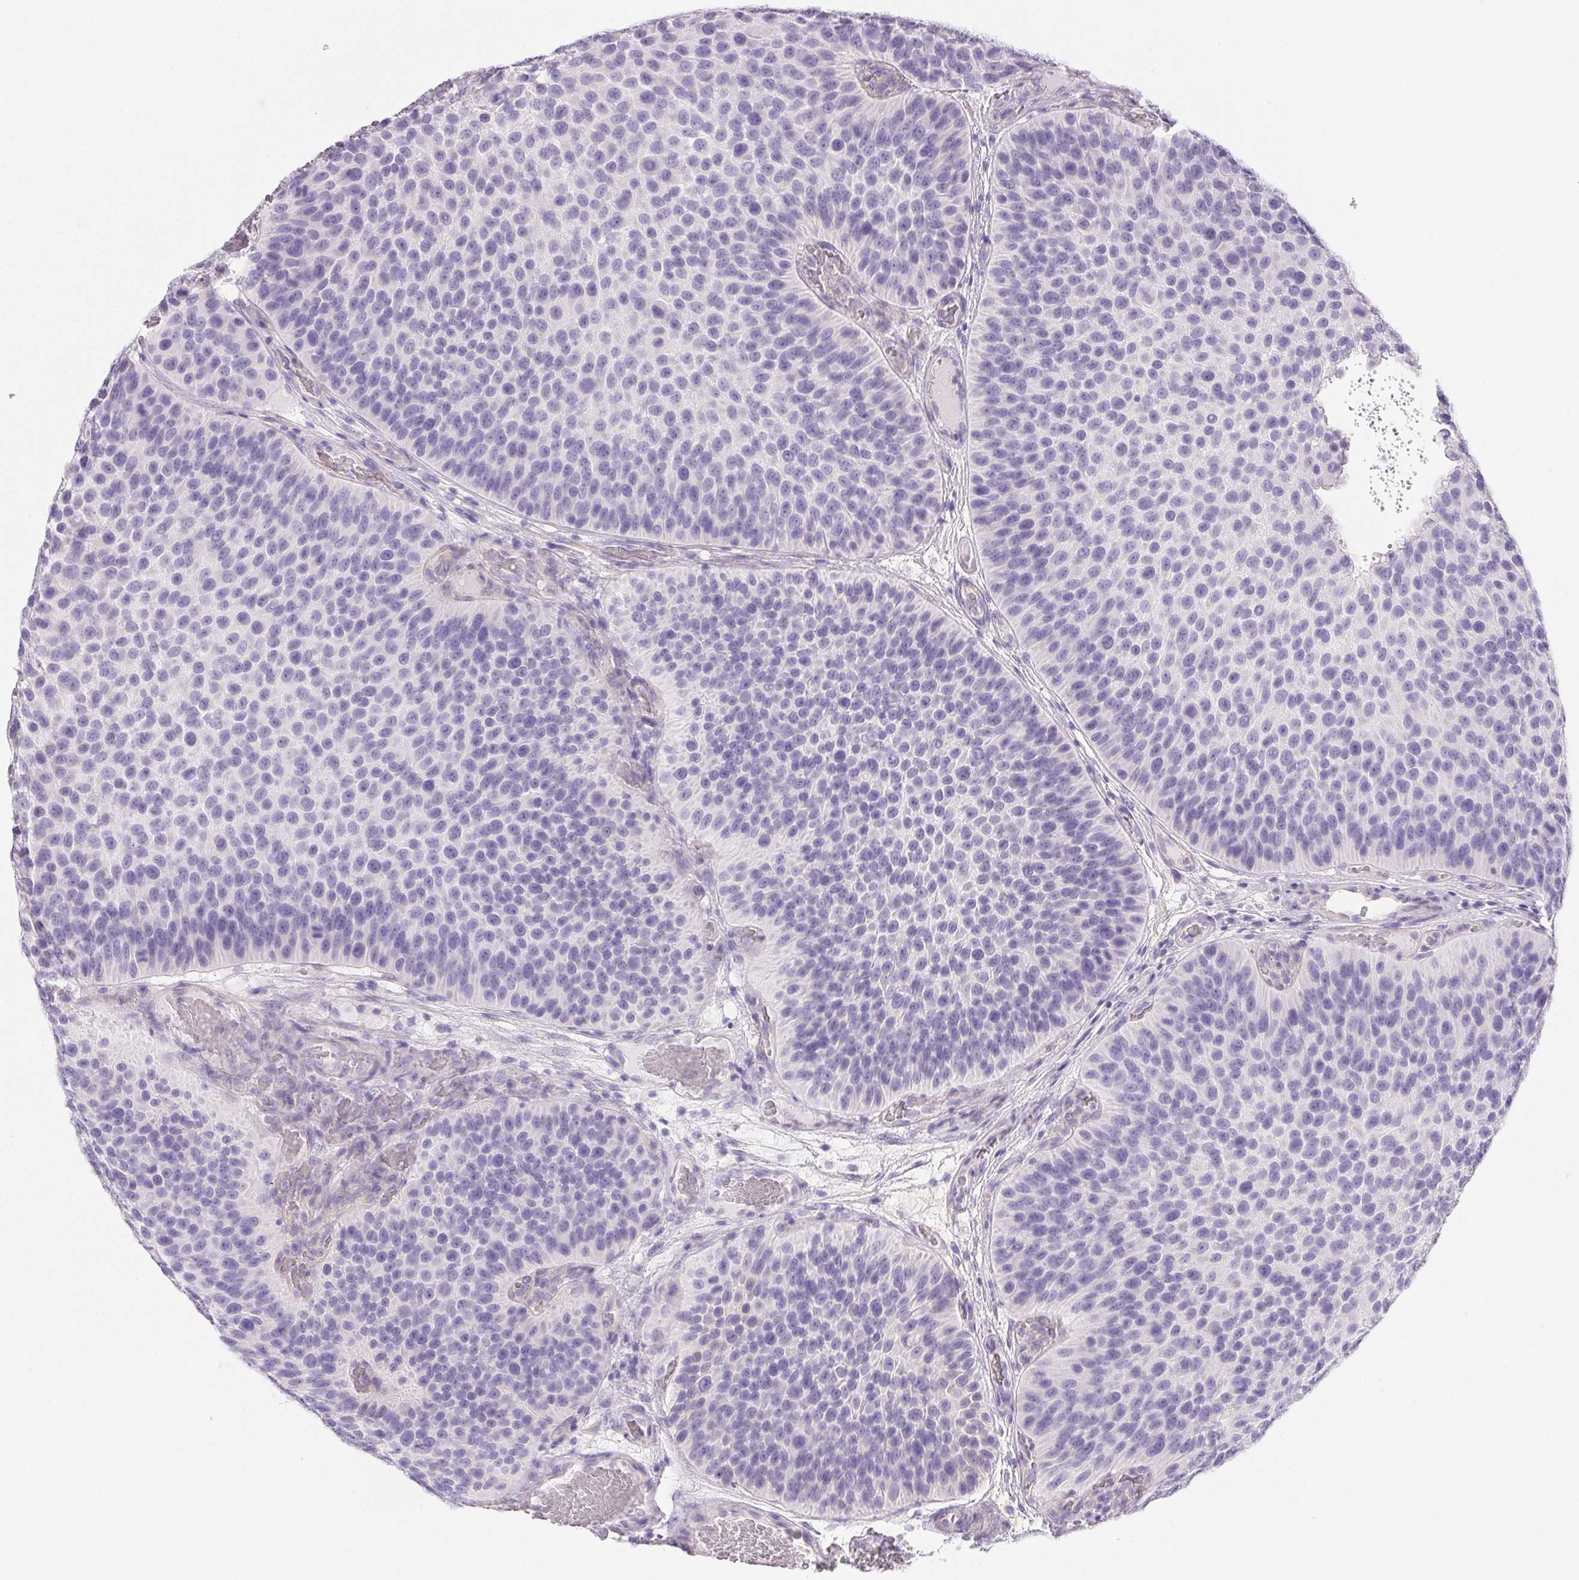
{"staining": {"intensity": "negative", "quantity": "none", "location": "none"}, "tissue": "urothelial cancer", "cell_type": "Tumor cells", "image_type": "cancer", "snomed": [{"axis": "morphology", "description": "Urothelial carcinoma, Low grade"}, {"axis": "topography", "description": "Urinary bladder"}], "caption": "Urothelial cancer was stained to show a protein in brown. There is no significant positivity in tumor cells. The staining was performed using DAB (3,3'-diaminobenzidine) to visualize the protein expression in brown, while the nuclei were stained in blue with hematoxylin (Magnification: 20x).", "gene": "PNLIP", "patient": {"sex": "male", "age": 76}}